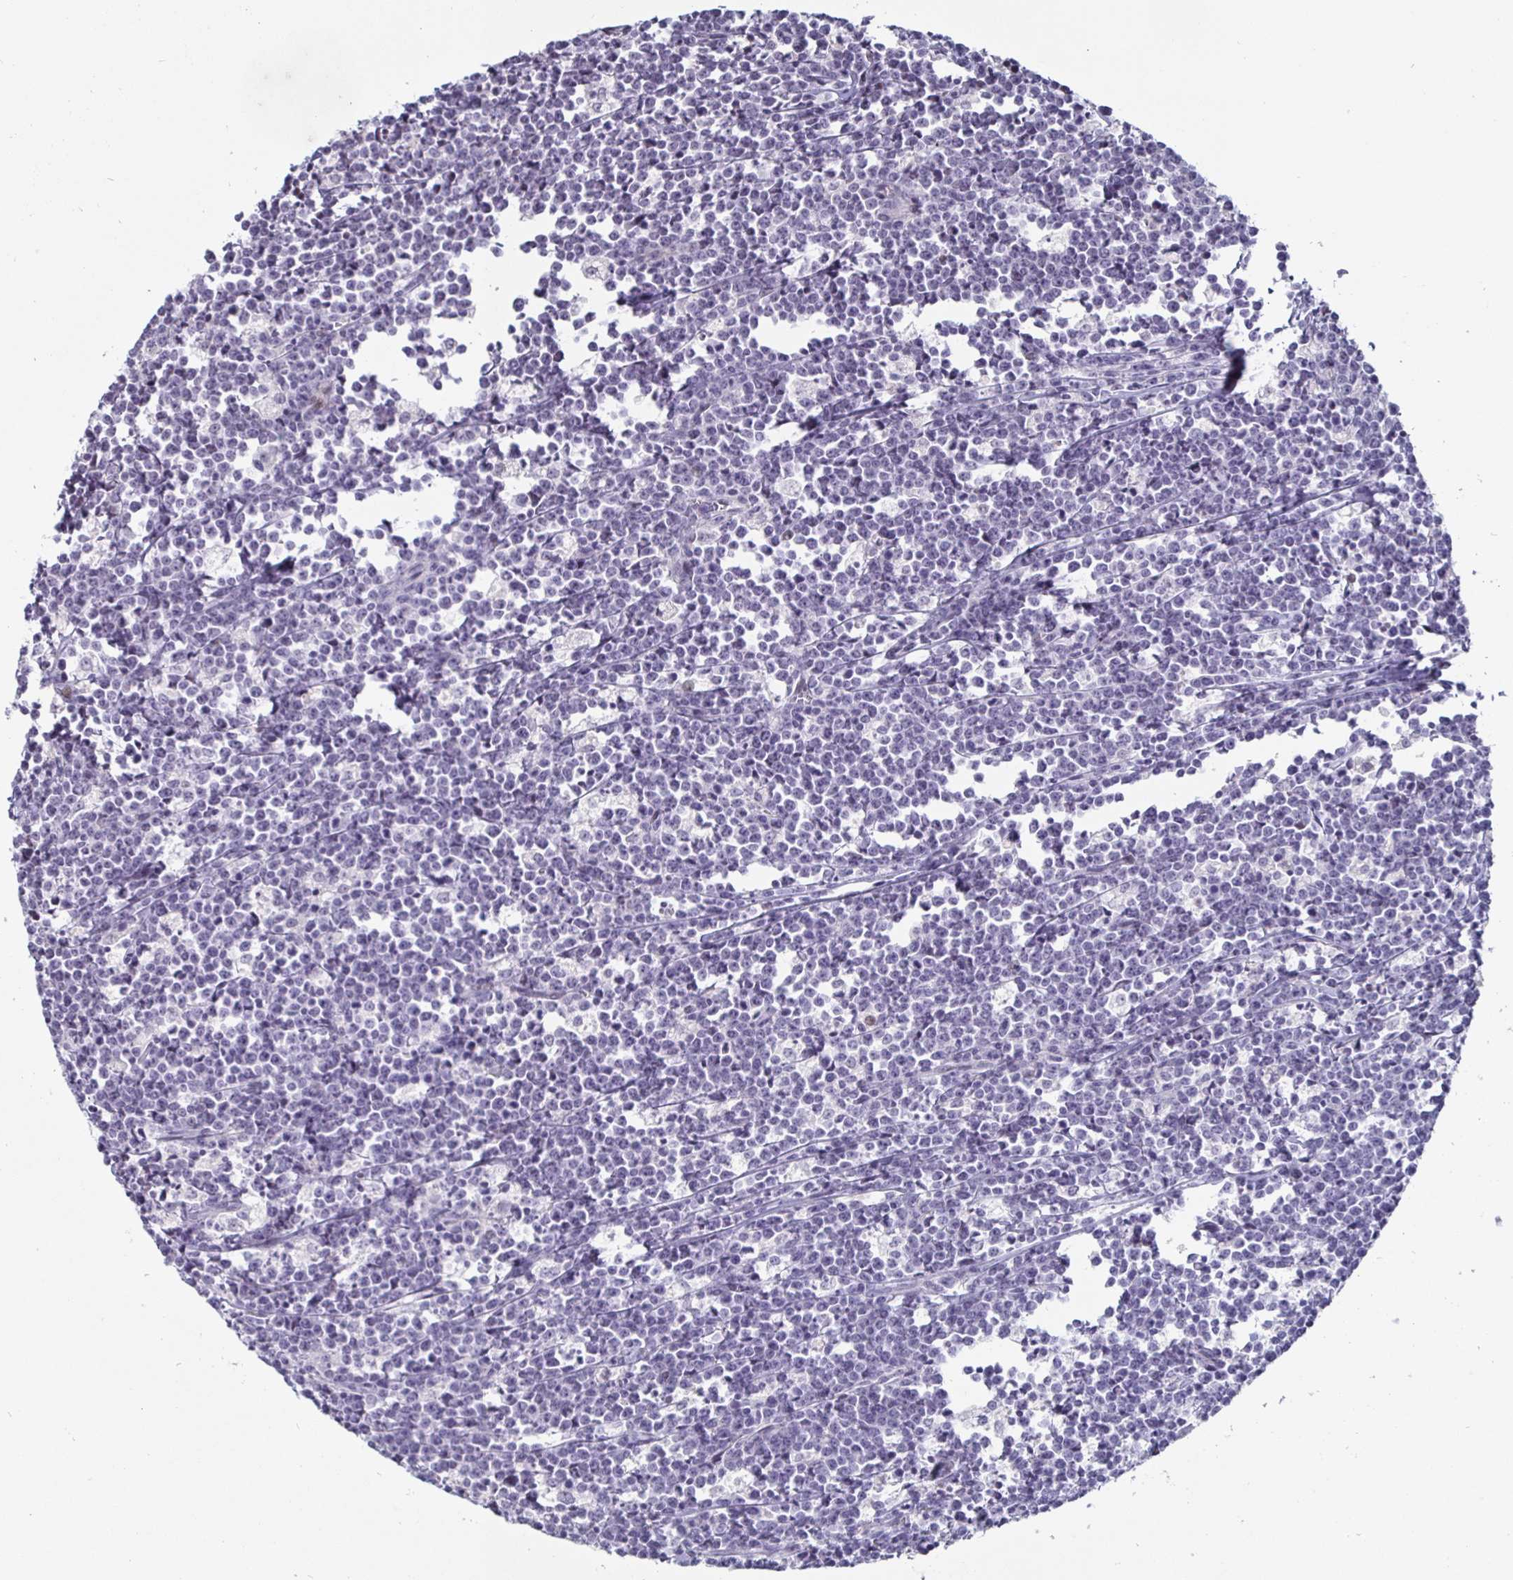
{"staining": {"intensity": "negative", "quantity": "none", "location": "none"}, "tissue": "lymphoma", "cell_type": "Tumor cells", "image_type": "cancer", "snomed": [{"axis": "morphology", "description": "Malignant lymphoma, non-Hodgkin's type, High grade"}, {"axis": "topography", "description": "Small intestine"}], "caption": "High-grade malignant lymphoma, non-Hodgkin's type was stained to show a protein in brown. There is no significant expression in tumor cells. (Stains: DAB (3,3'-diaminobenzidine) immunohistochemistry with hematoxylin counter stain, Microscopy: brightfield microscopy at high magnification).", "gene": "OOSP2", "patient": {"sex": "female", "age": 56}}